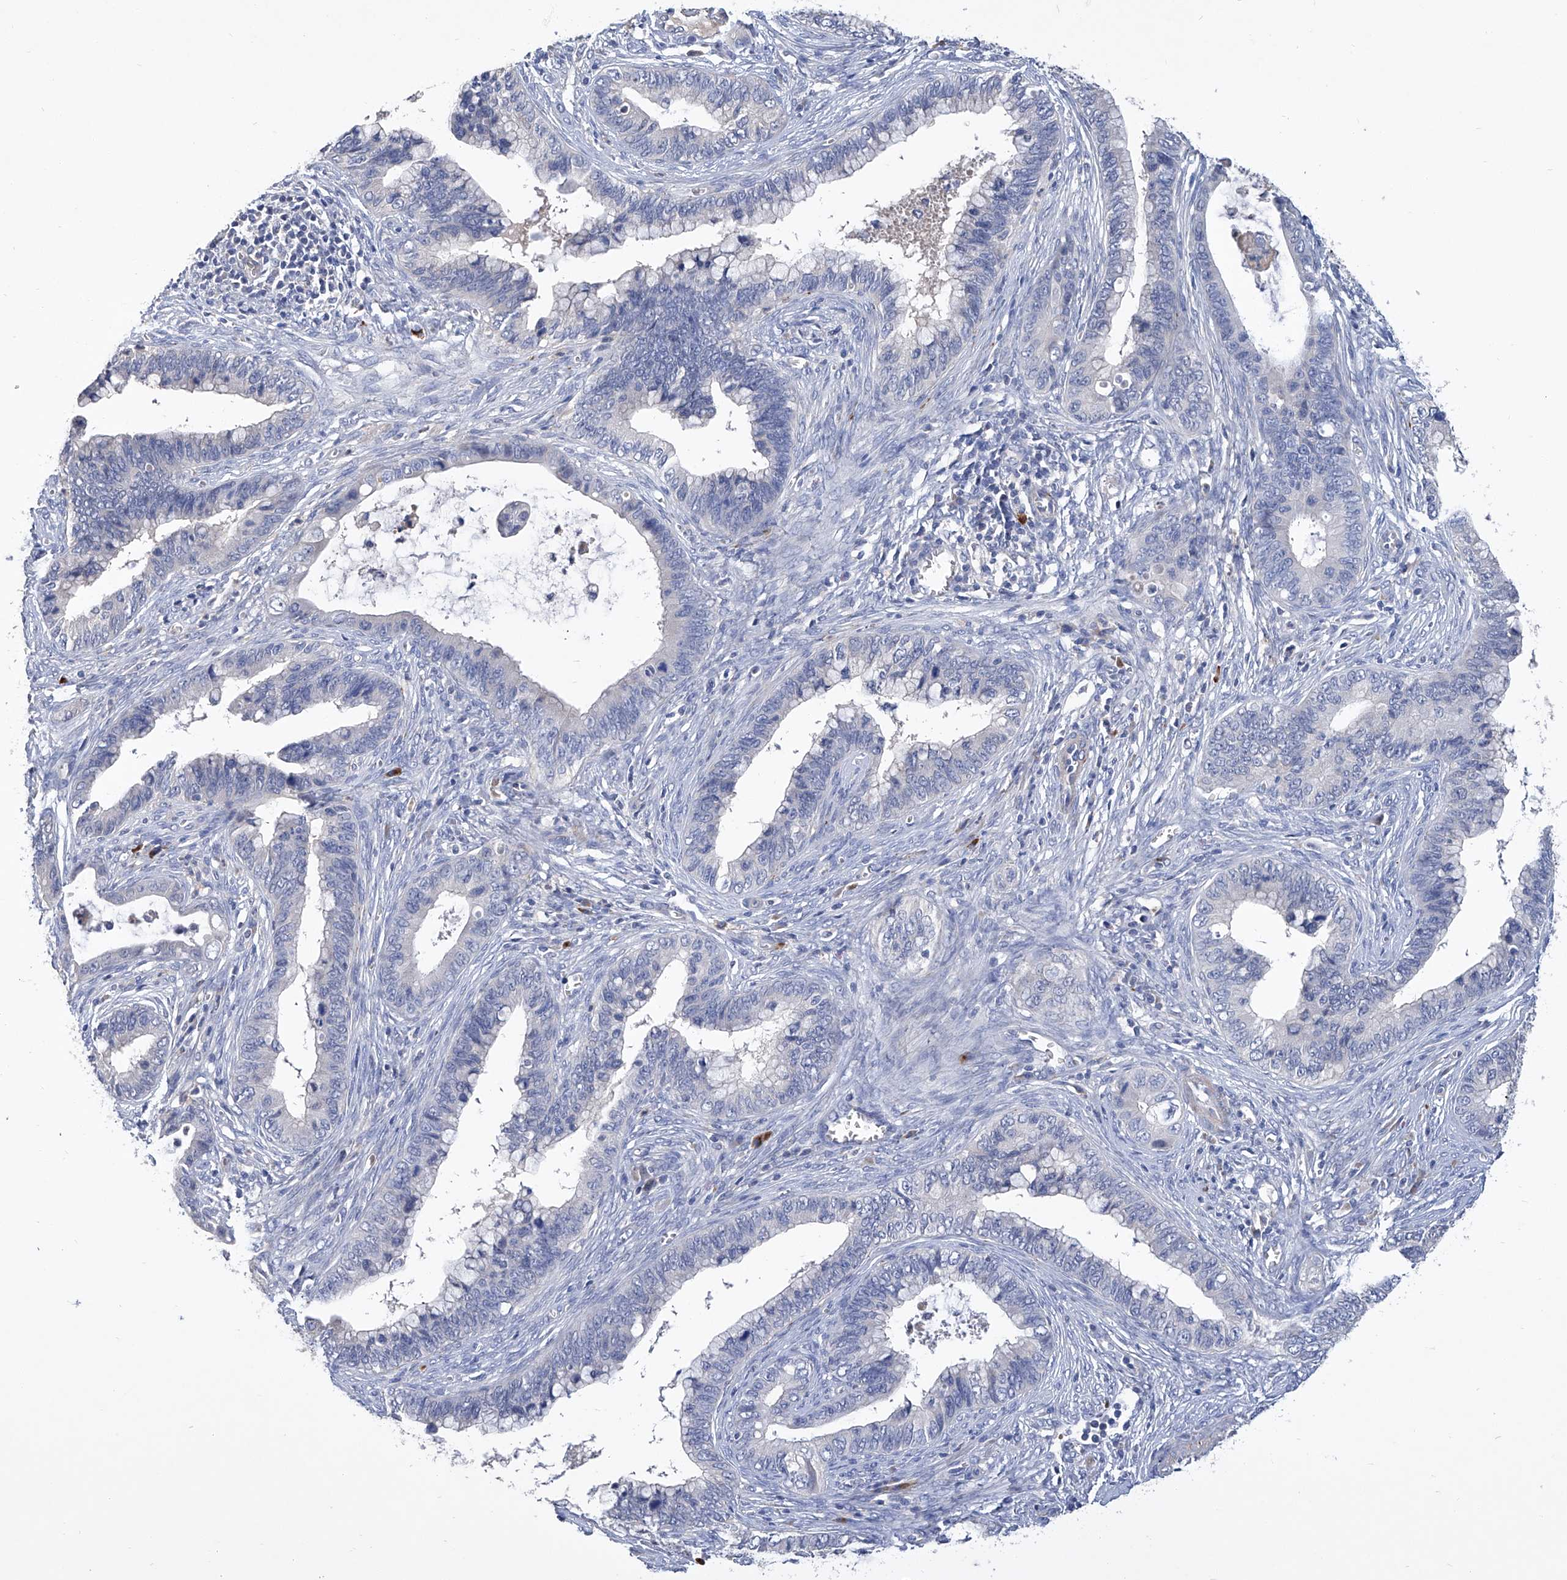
{"staining": {"intensity": "negative", "quantity": "none", "location": "none"}, "tissue": "cervical cancer", "cell_type": "Tumor cells", "image_type": "cancer", "snomed": [{"axis": "morphology", "description": "Adenocarcinoma, NOS"}, {"axis": "topography", "description": "Cervix"}], "caption": "Immunohistochemical staining of cervical cancer reveals no significant expression in tumor cells. Nuclei are stained in blue.", "gene": "GPT", "patient": {"sex": "female", "age": 44}}